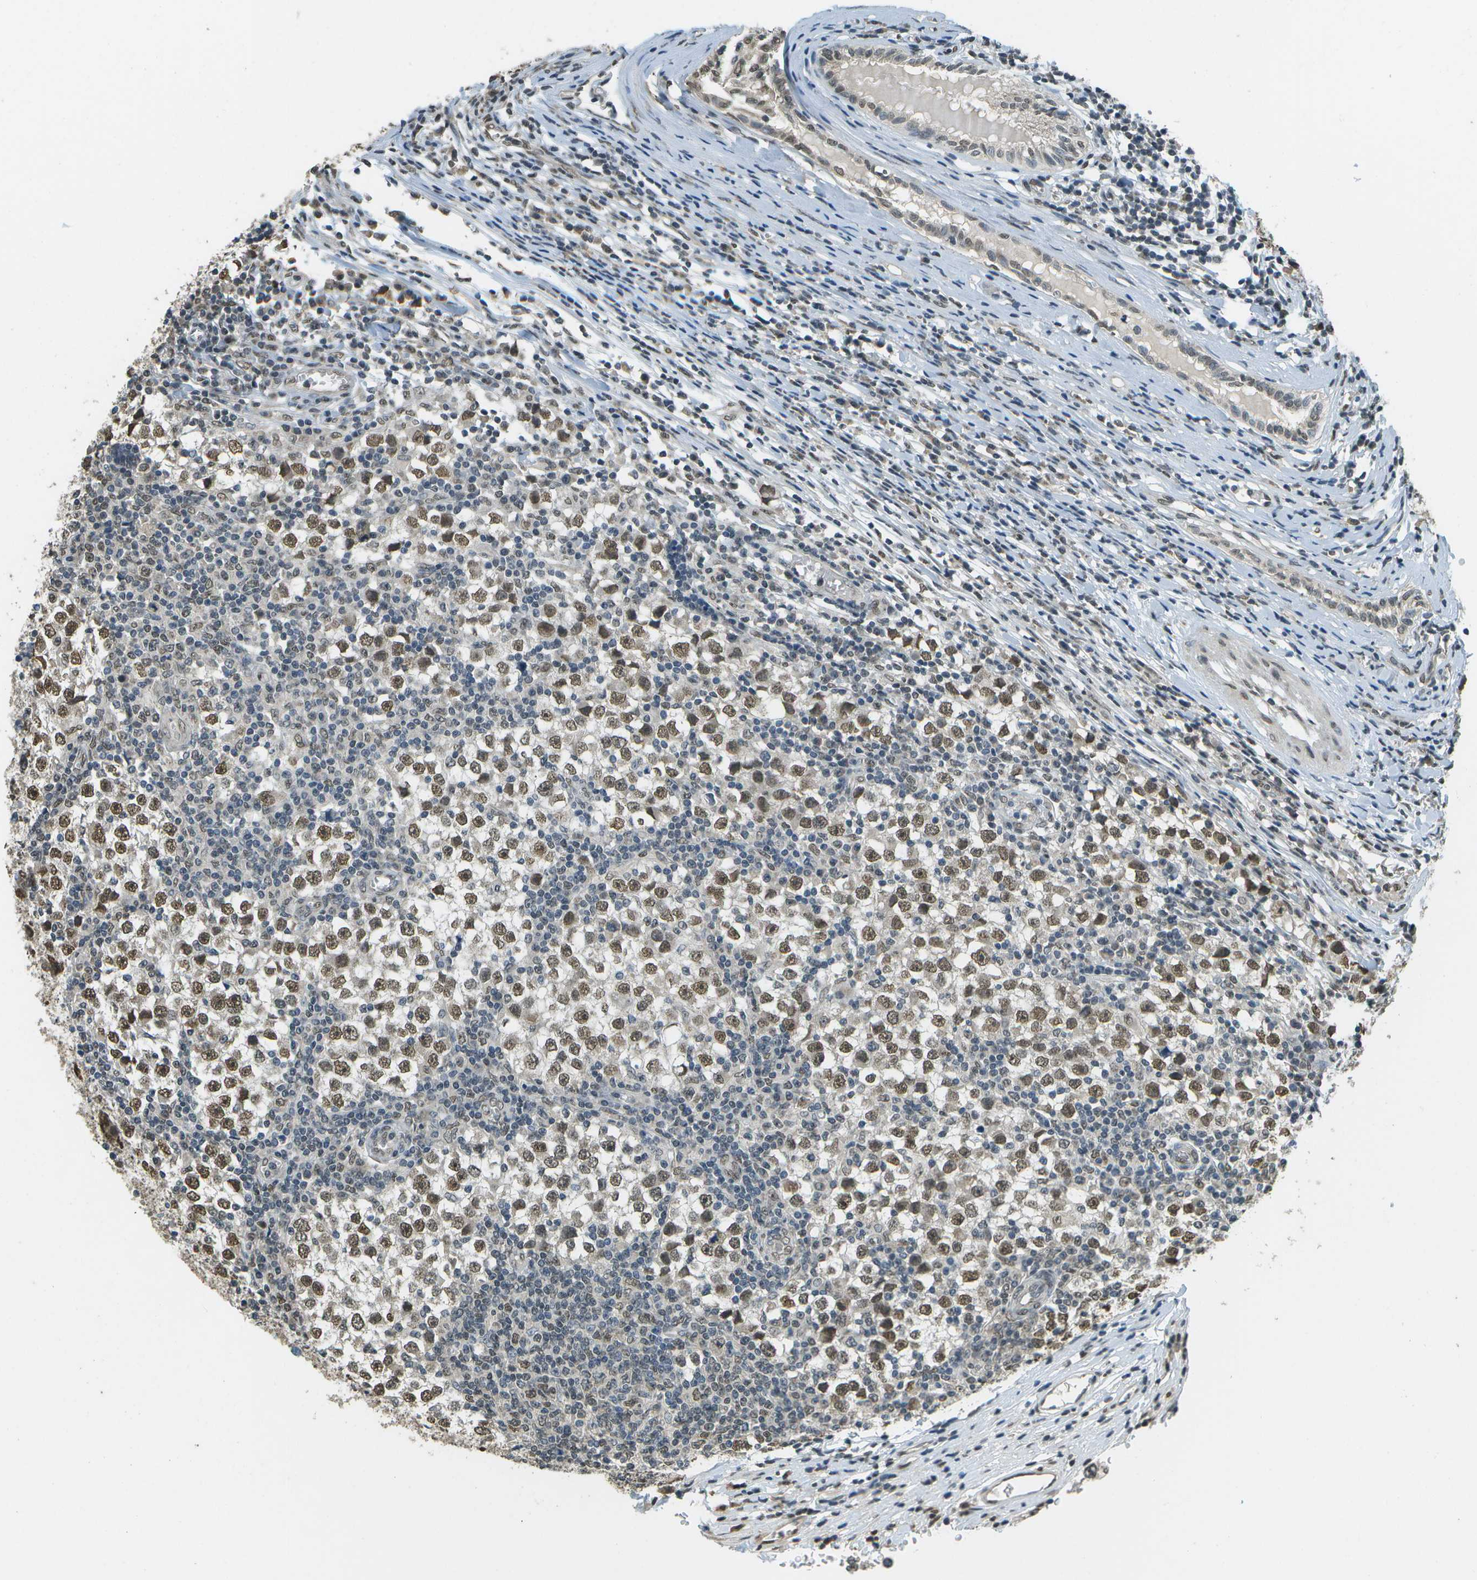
{"staining": {"intensity": "moderate", "quantity": ">75%", "location": "nuclear"}, "tissue": "testis cancer", "cell_type": "Tumor cells", "image_type": "cancer", "snomed": [{"axis": "morphology", "description": "Seminoma, NOS"}, {"axis": "topography", "description": "Testis"}], "caption": "Protein staining of seminoma (testis) tissue displays moderate nuclear positivity in approximately >75% of tumor cells.", "gene": "ABL2", "patient": {"sex": "male", "age": 65}}